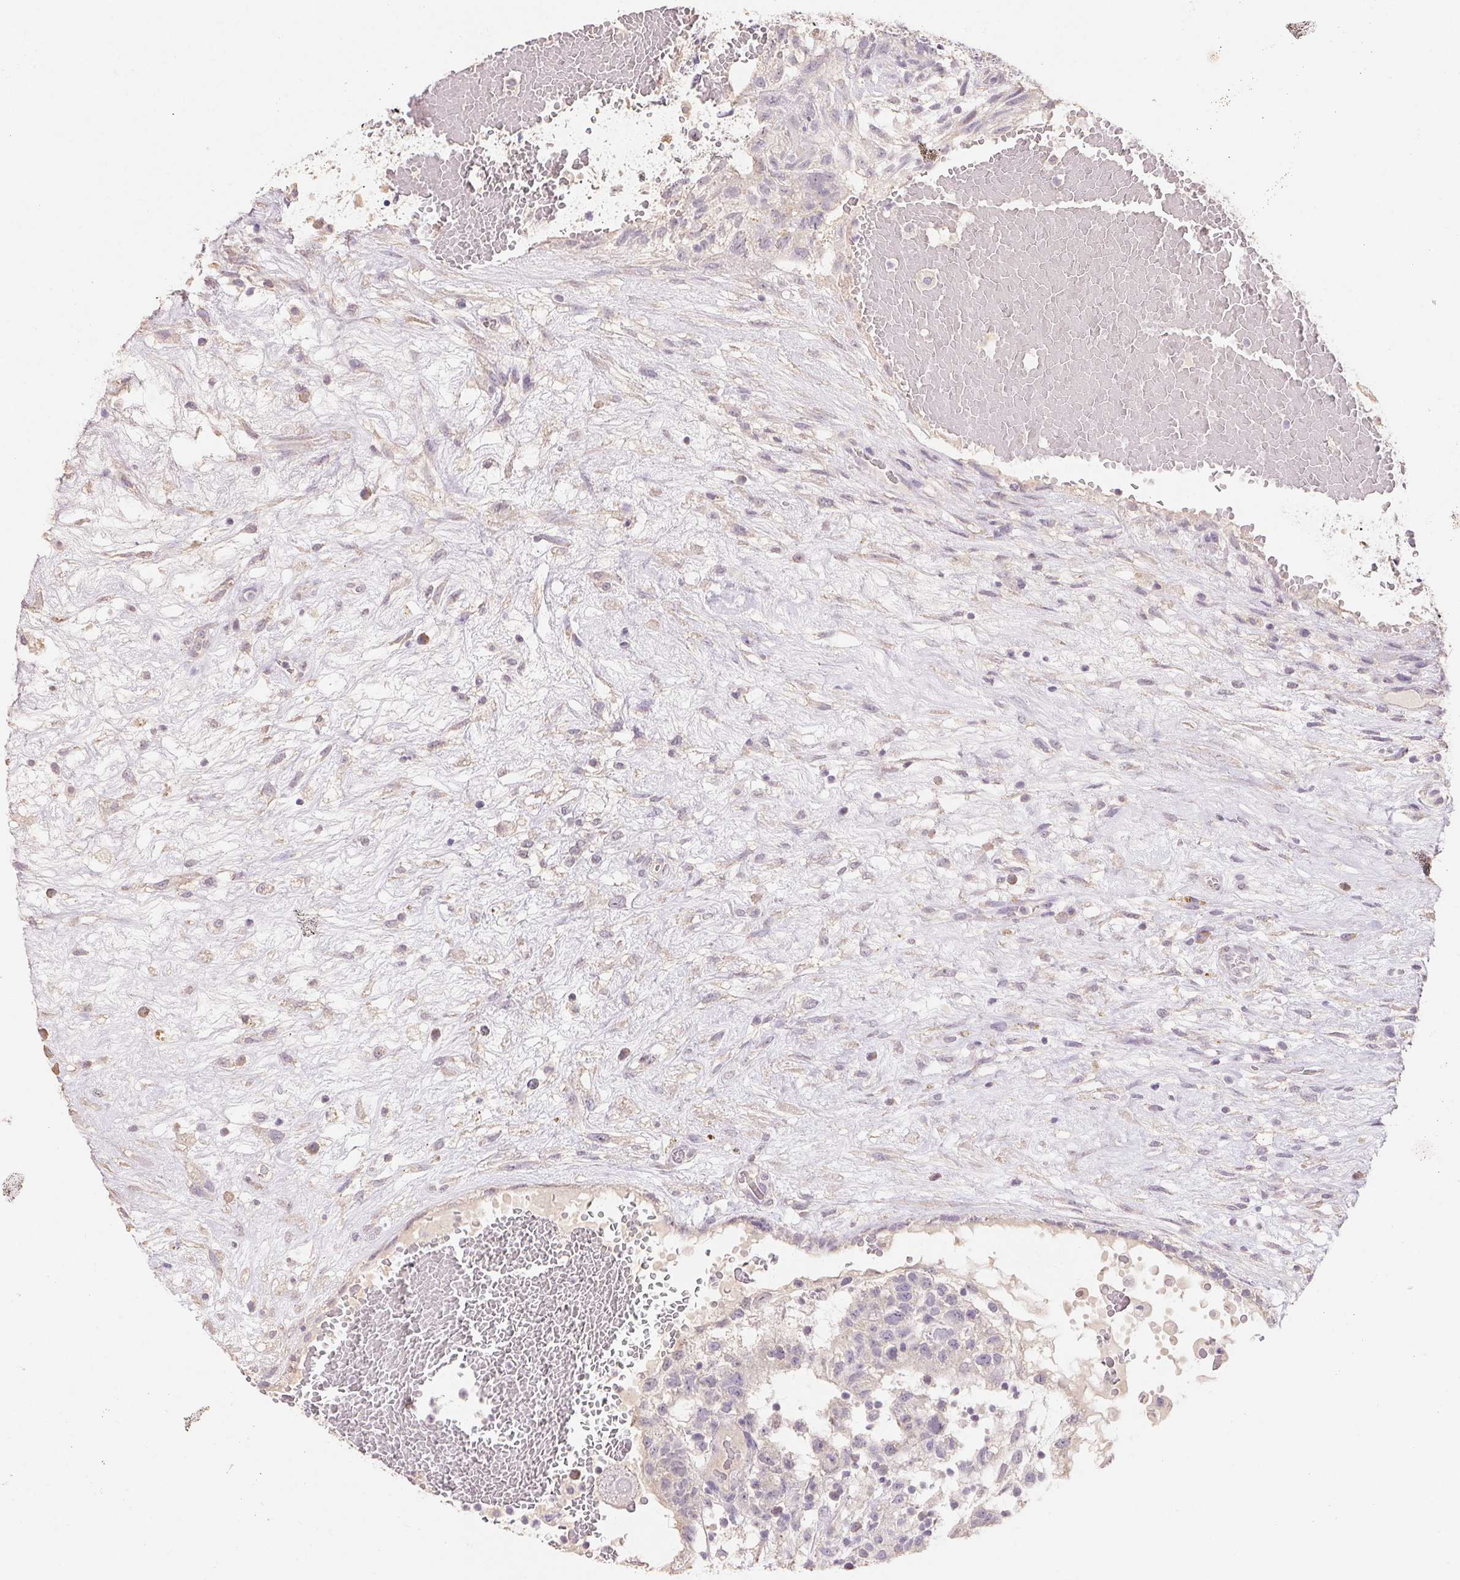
{"staining": {"intensity": "negative", "quantity": "none", "location": "none"}, "tissue": "testis cancer", "cell_type": "Tumor cells", "image_type": "cancer", "snomed": [{"axis": "morphology", "description": "Normal tissue, NOS"}, {"axis": "morphology", "description": "Carcinoma, Embryonal, NOS"}, {"axis": "topography", "description": "Testis"}], "caption": "A photomicrograph of human testis cancer (embryonal carcinoma) is negative for staining in tumor cells.", "gene": "MAP7D2", "patient": {"sex": "male", "age": 32}}